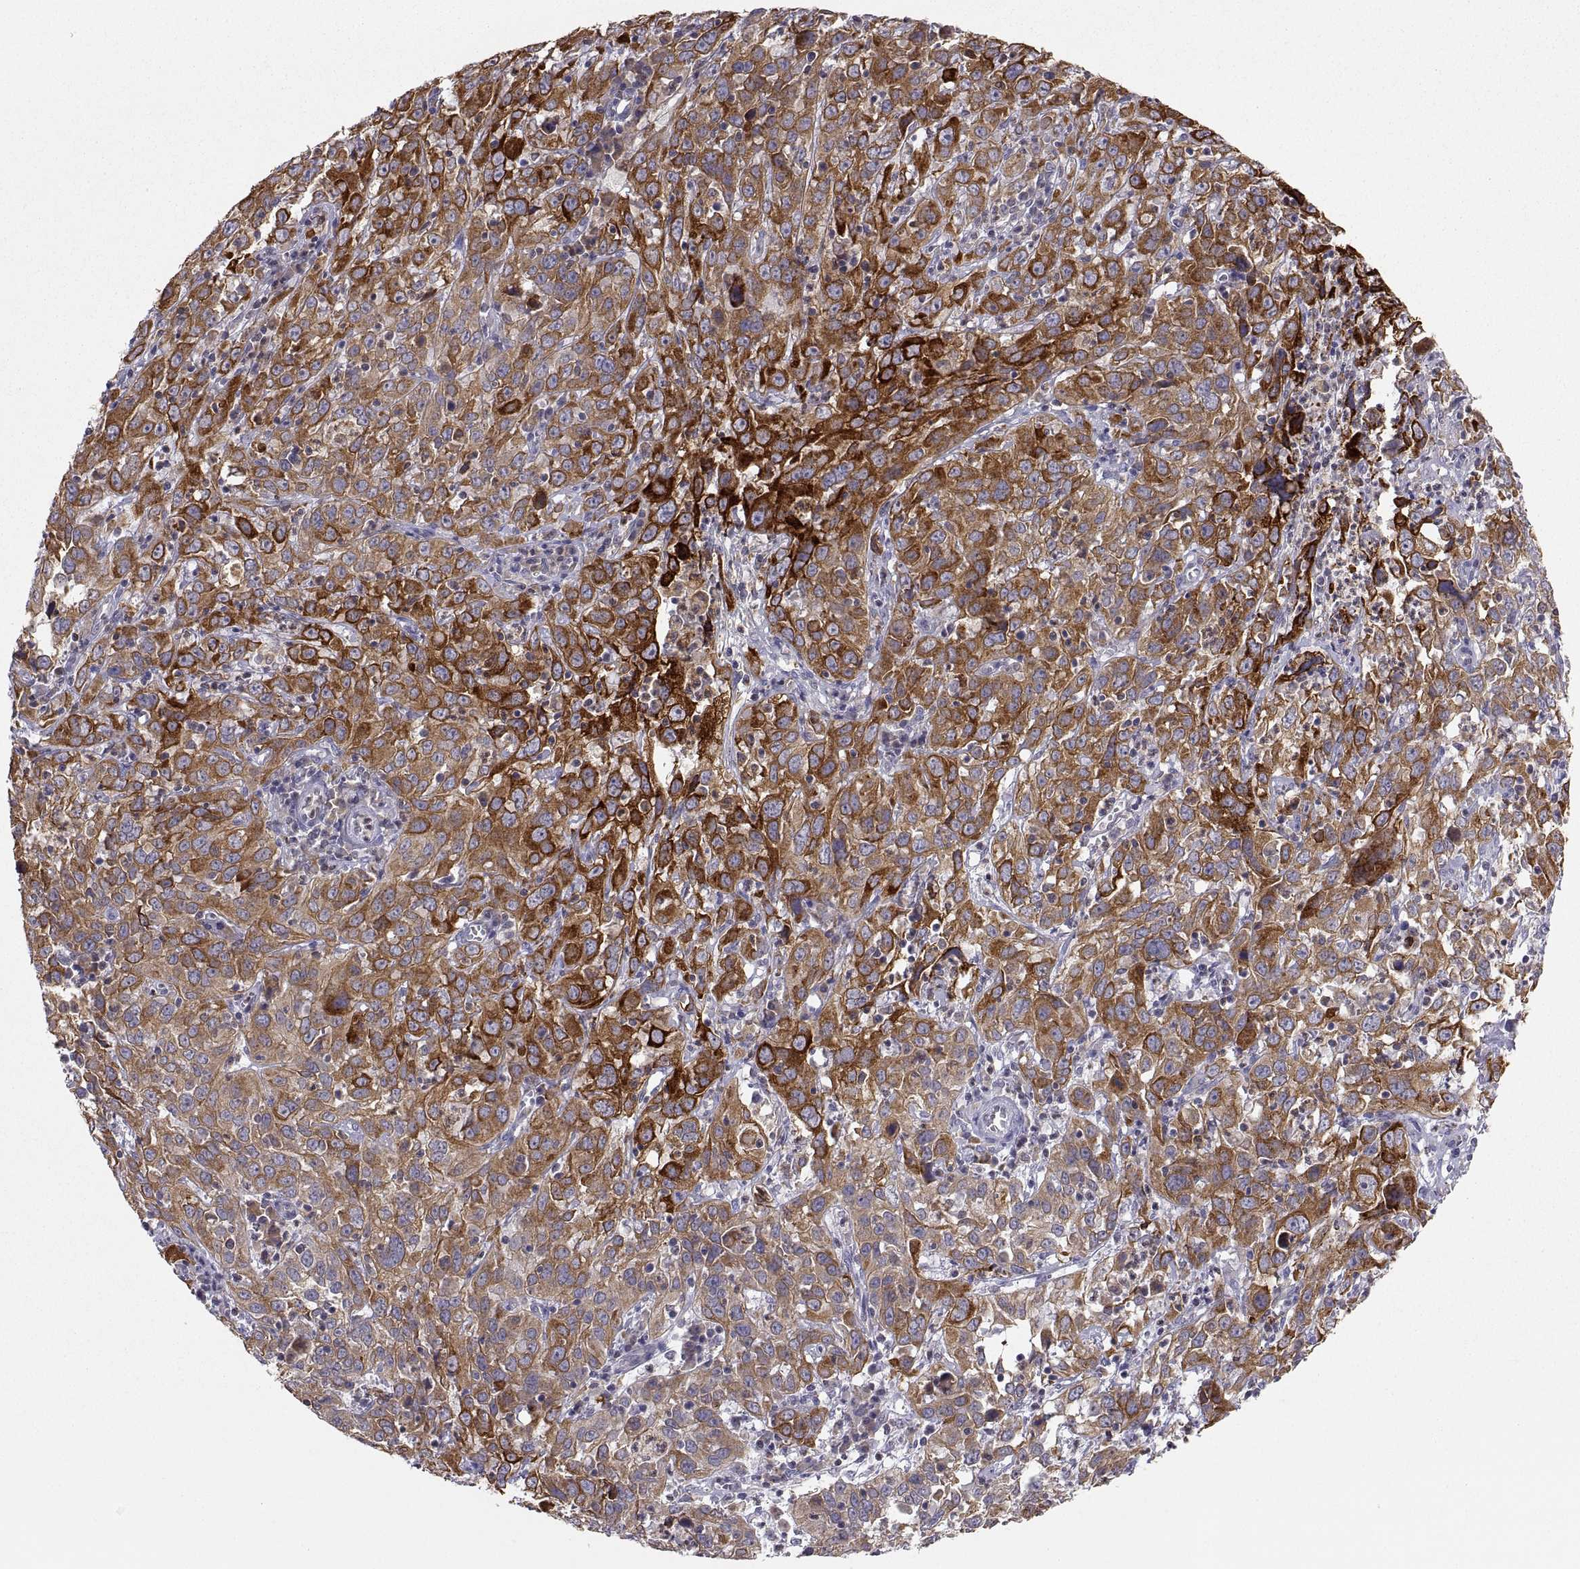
{"staining": {"intensity": "strong", "quantity": ">75%", "location": "cytoplasmic/membranous"}, "tissue": "cervical cancer", "cell_type": "Tumor cells", "image_type": "cancer", "snomed": [{"axis": "morphology", "description": "Squamous cell carcinoma, NOS"}, {"axis": "topography", "description": "Cervix"}], "caption": "A micrograph showing strong cytoplasmic/membranous staining in approximately >75% of tumor cells in cervical squamous cell carcinoma, as visualized by brown immunohistochemical staining.", "gene": "ERO1A", "patient": {"sex": "female", "age": 32}}